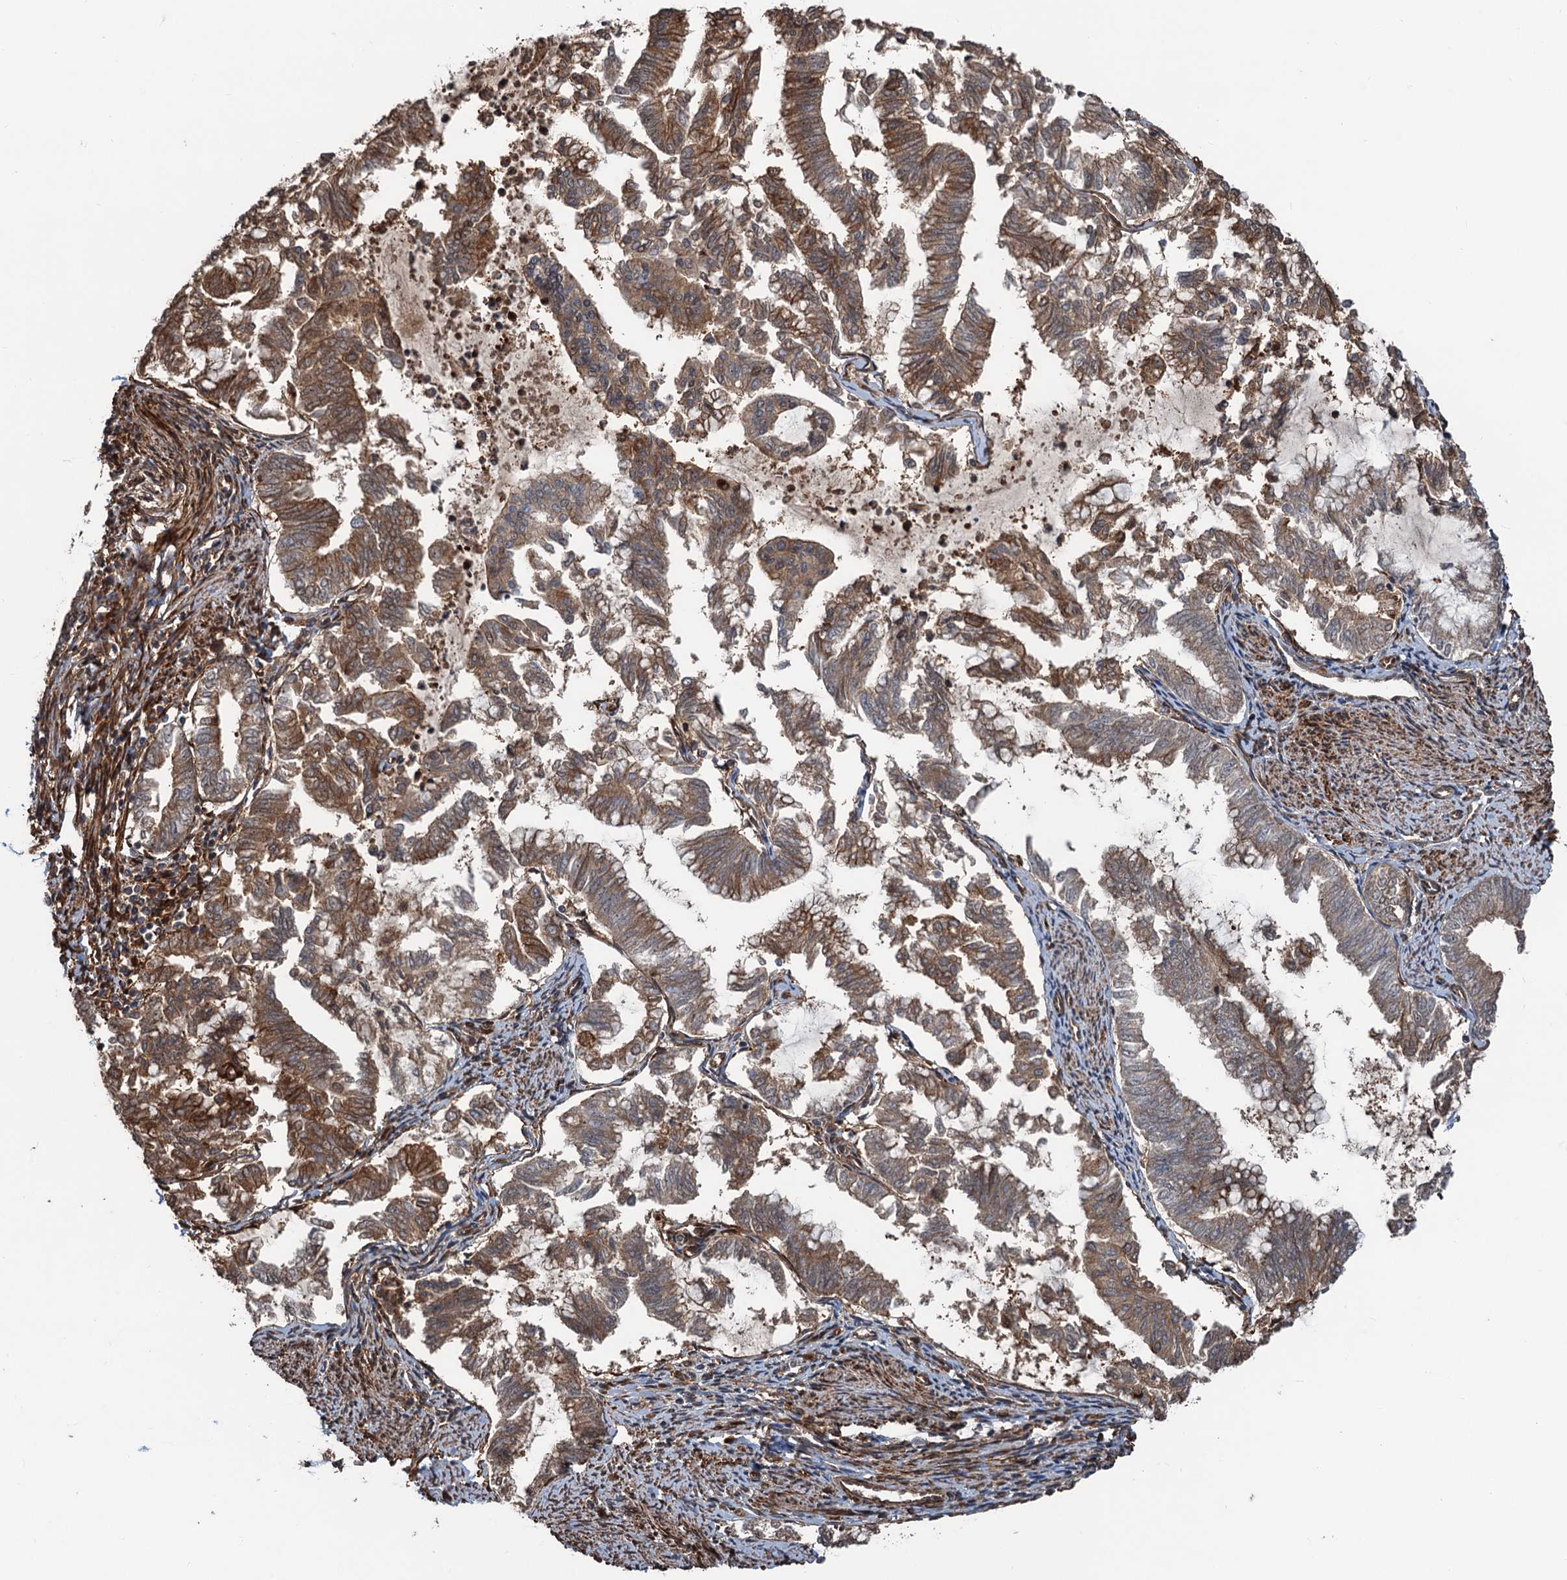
{"staining": {"intensity": "moderate", "quantity": "25%-75%", "location": "cytoplasmic/membranous"}, "tissue": "endometrial cancer", "cell_type": "Tumor cells", "image_type": "cancer", "snomed": [{"axis": "morphology", "description": "Adenocarcinoma, NOS"}, {"axis": "topography", "description": "Endometrium"}], "caption": "Moderate cytoplasmic/membranous positivity for a protein is appreciated in approximately 25%-75% of tumor cells of endometrial adenocarcinoma using immunohistochemistry (IHC).", "gene": "SNRNP25", "patient": {"sex": "female", "age": 79}}